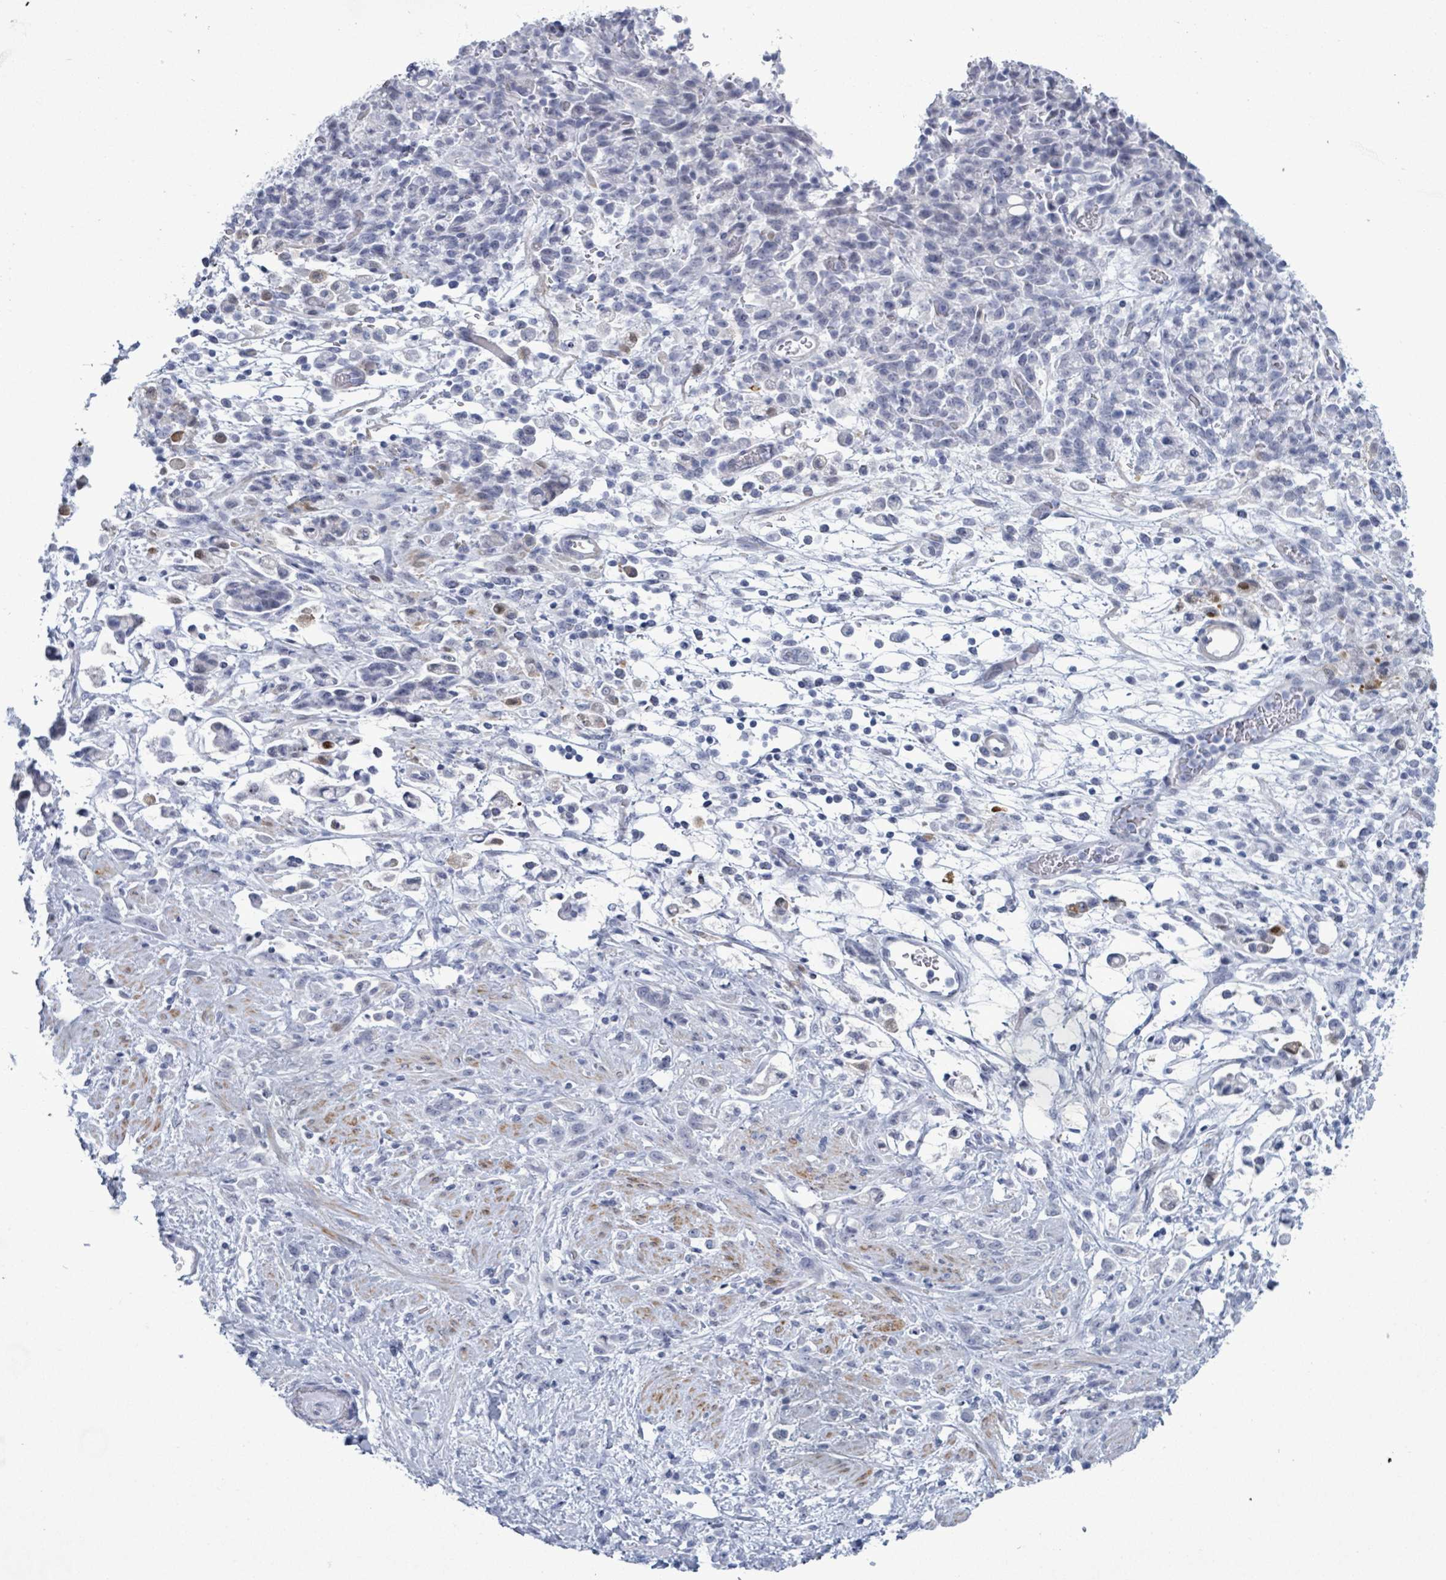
{"staining": {"intensity": "negative", "quantity": "none", "location": "none"}, "tissue": "stomach cancer", "cell_type": "Tumor cells", "image_type": "cancer", "snomed": [{"axis": "morphology", "description": "Adenocarcinoma, NOS"}, {"axis": "topography", "description": "Stomach"}], "caption": "Histopathology image shows no significant protein positivity in tumor cells of stomach cancer.", "gene": "ZNF771", "patient": {"sex": "female", "age": 60}}